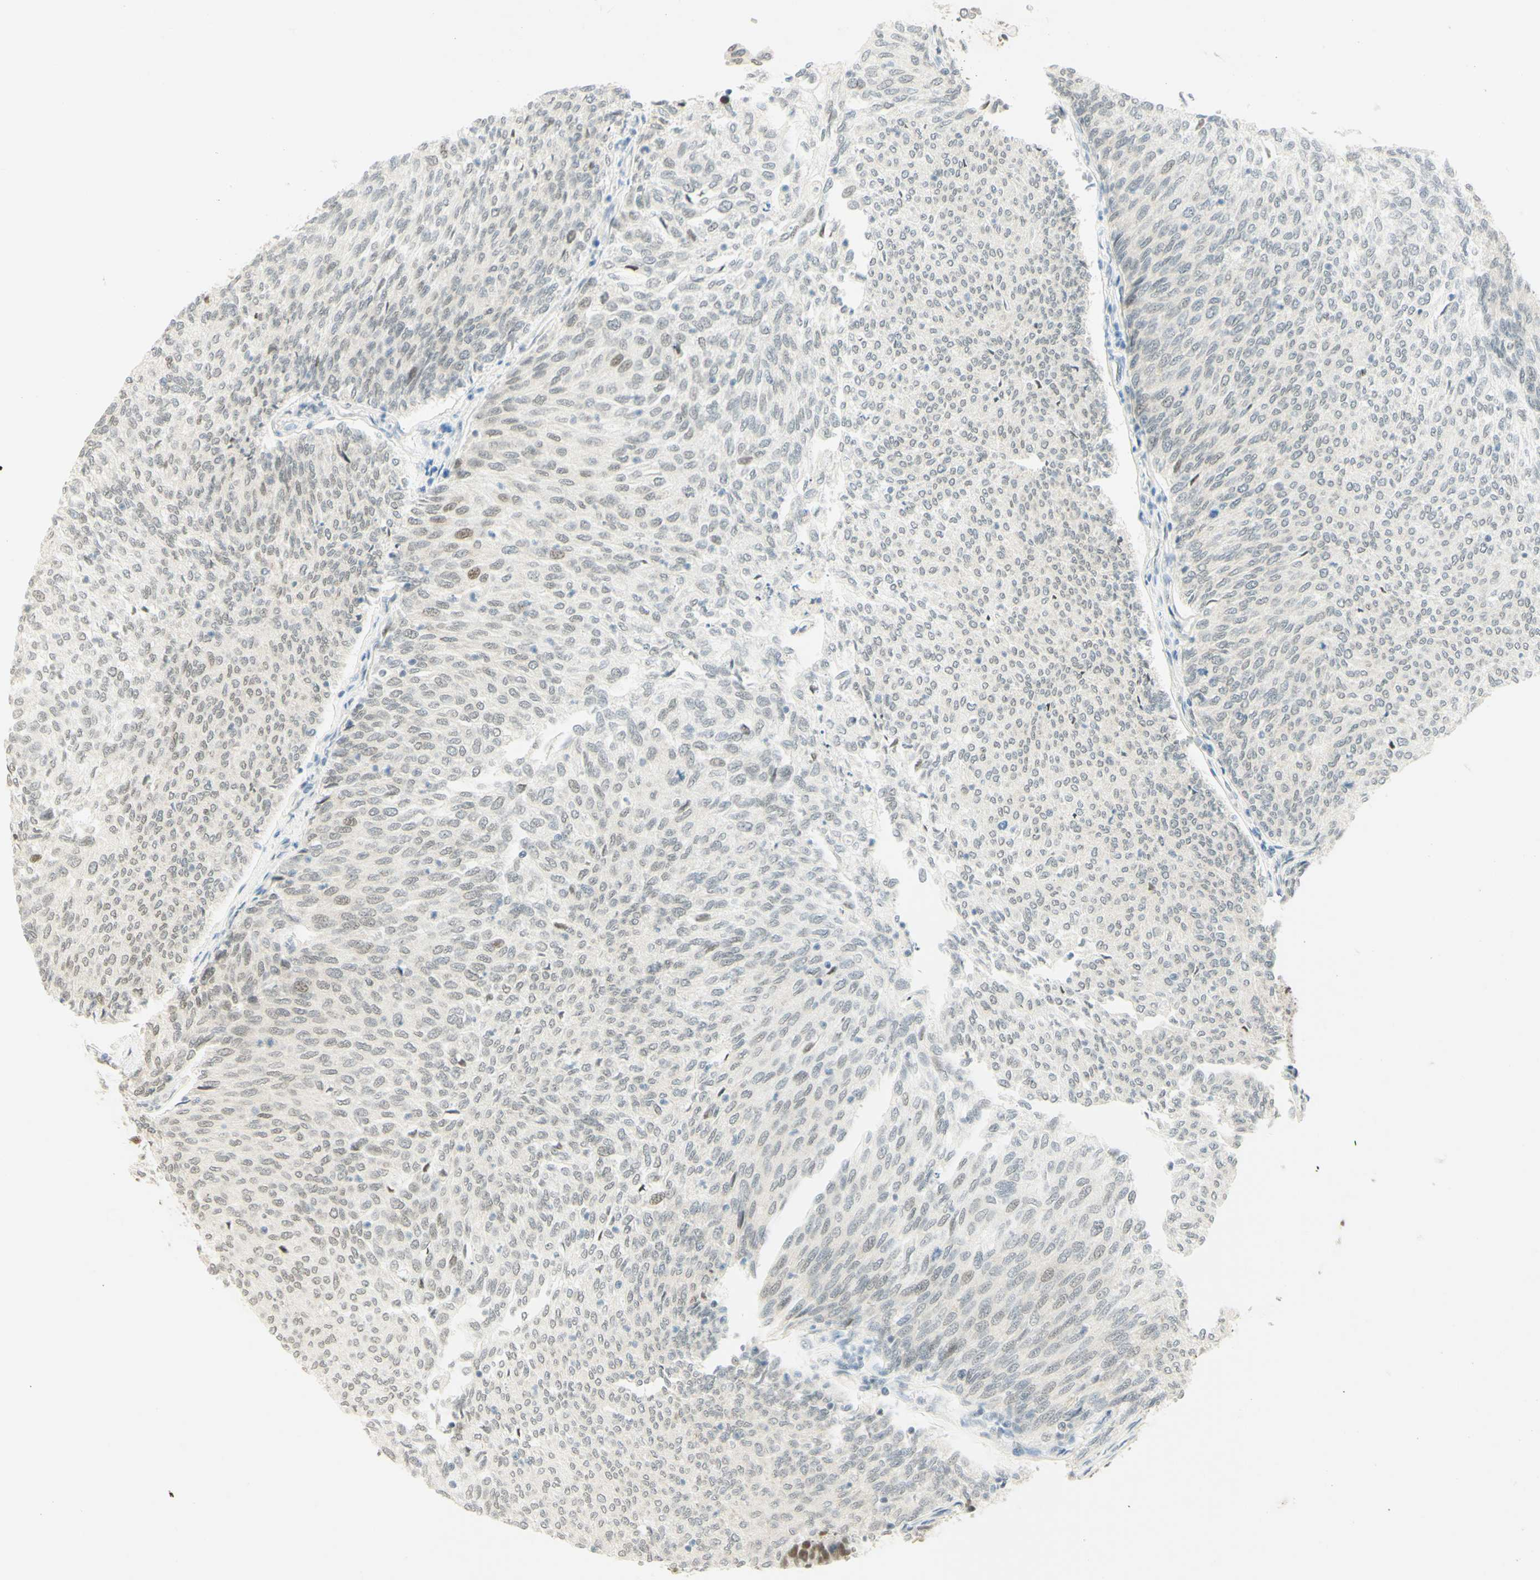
{"staining": {"intensity": "weak", "quantity": ">75%", "location": "nuclear"}, "tissue": "urothelial cancer", "cell_type": "Tumor cells", "image_type": "cancer", "snomed": [{"axis": "morphology", "description": "Urothelial carcinoma, Low grade"}, {"axis": "topography", "description": "Urinary bladder"}], "caption": "IHC of urothelial cancer exhibits low levels of weak nuclear expression in approximately >75% of tumor cells. (Brightfield microscopy of DAB IHC at high magnification).", "gene": "PMS2", "patient": {"sex": "female", "age": 79}}